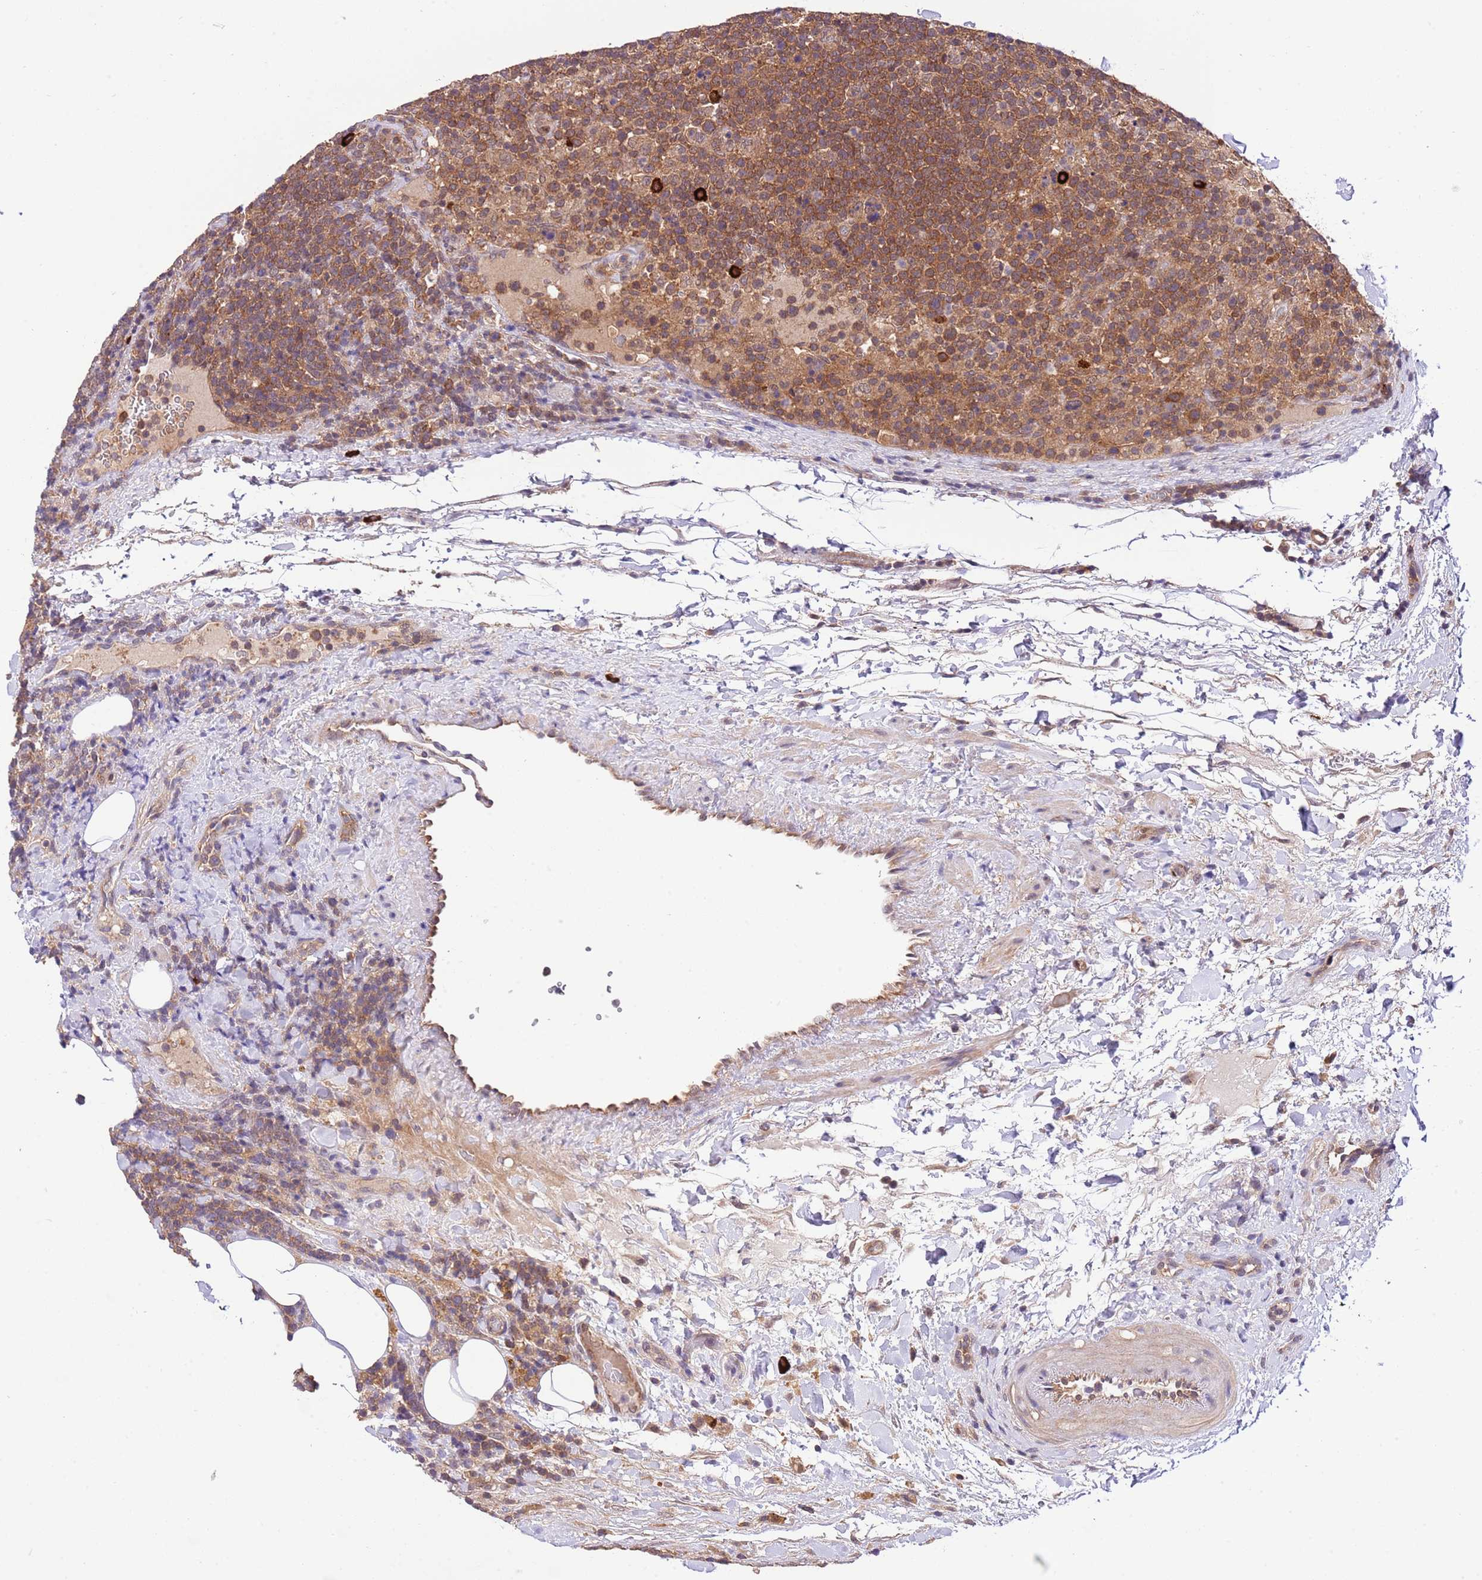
{"staining": {"intensity": "moderate", "quantity": ">75%", "location": "cytoplasmic/membranous"}, "tissue": "lymphoma", "cell_type": "Tumor cells", "image_type": "cancer", "snomed": [{"axis": "morphology", "description": "Malignant lymphoma, non-Hodgkin's type, High grade"}, {"axis": "topography", "description": "Lymph node"}], "caption": "There is medium levels of moderate cytoplasmic/membranous positivity in tumor cells of high-grade malignant lymphoma, non-Hodgkin's type, as demonstrated by immunohistochemical staining (brown color).", "gene": "DONSON", "patient": {"sex": "male", "age": 61}}